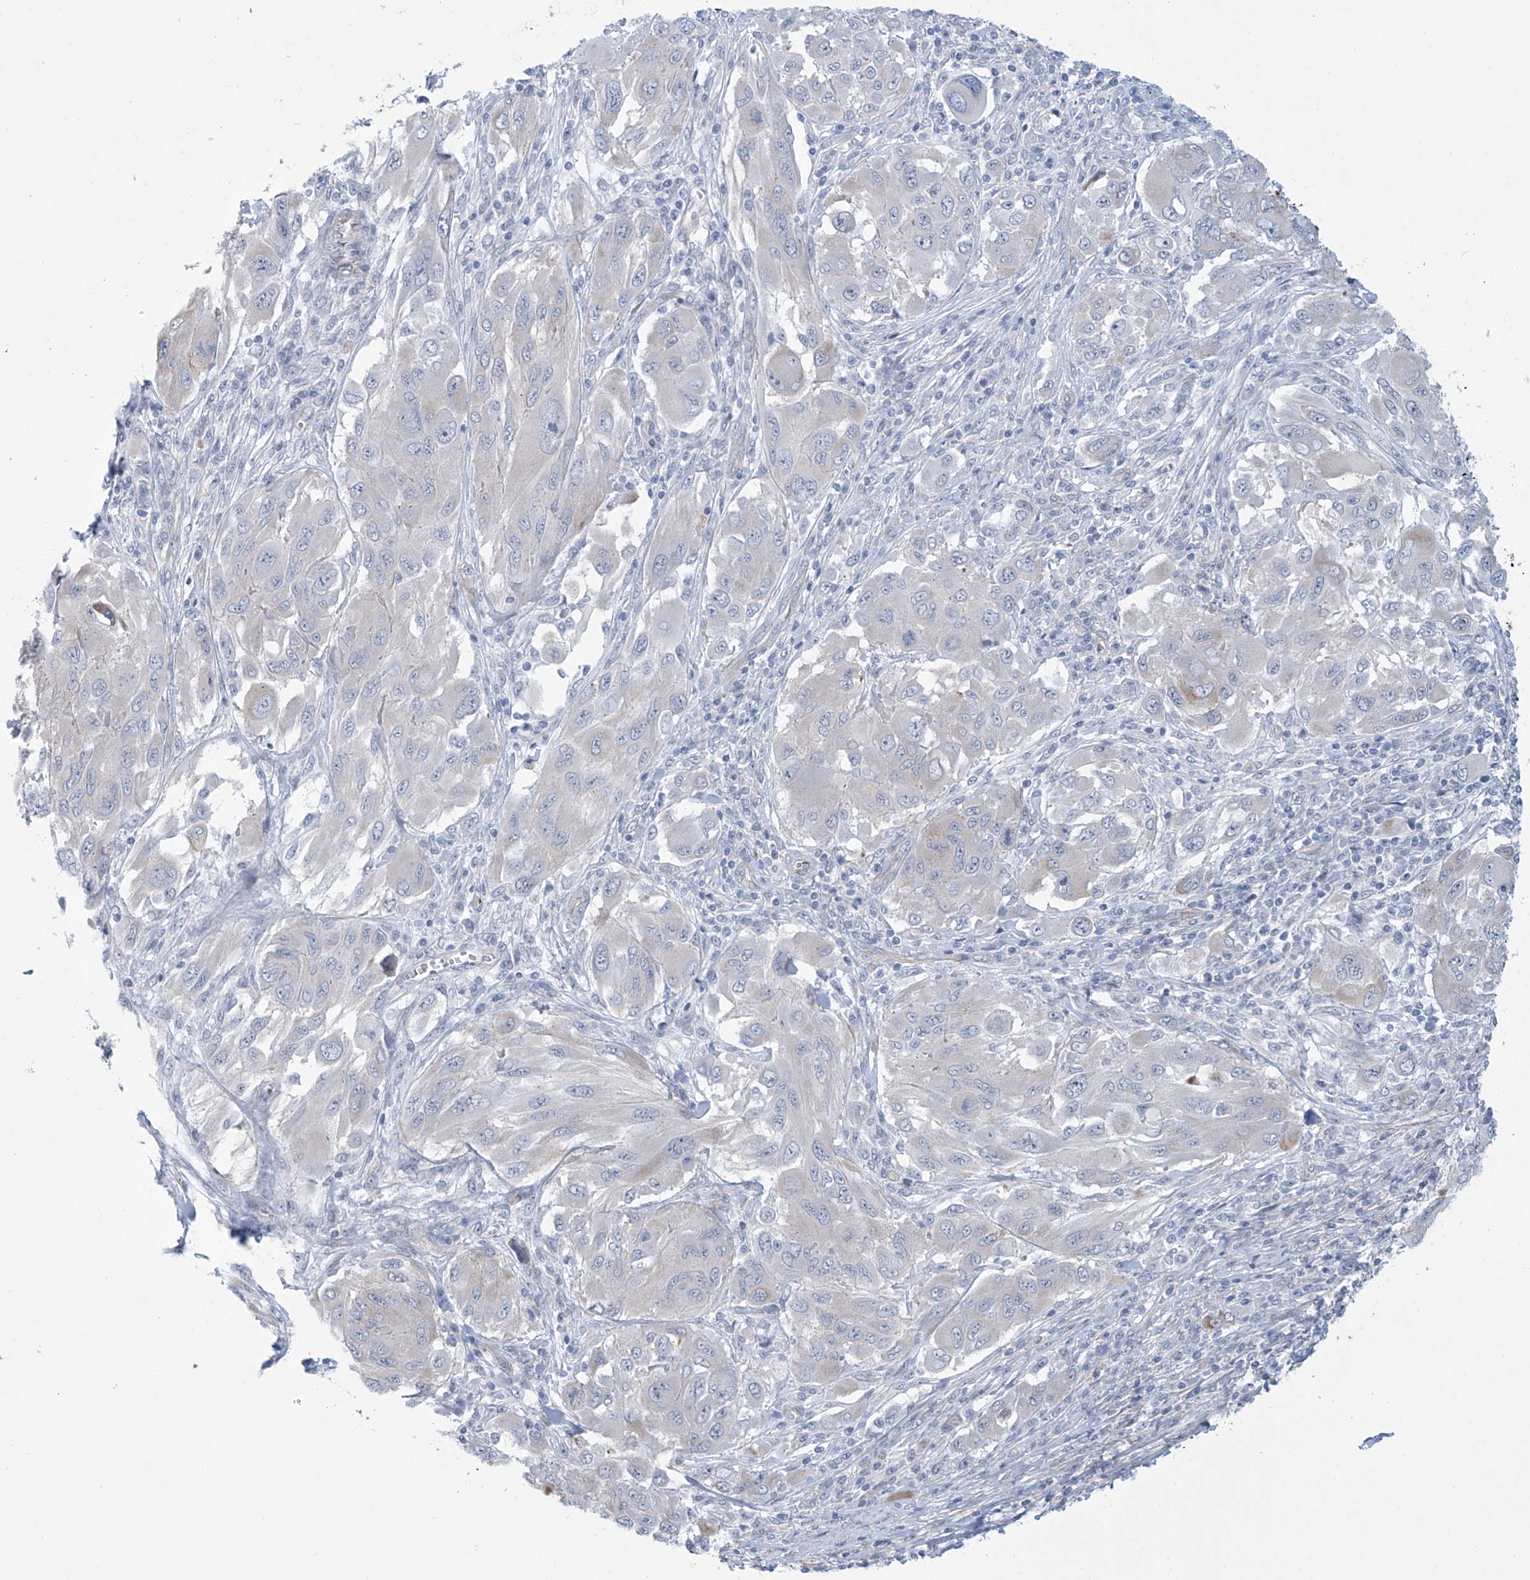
{"staining": {"intensity": "weak", "quantity": "<25%", "location": "cytoplasmic/membranous"}, "tissue": "melanoma", "cell_type": "Tumor cells", "image_type": "cancer", "snomed": [{"axis": "morphology", "description": "Malignant melanoma, NOS"}, {"axis": "topography", "description": "Skin"}], "caption": "A high-resolution micrograph shows IHC staining of melanoma, which demonstrates no significant positivity in tumor cells.", "gene": "ABHD13", "patient": {"sex": "female", "age": 91}}